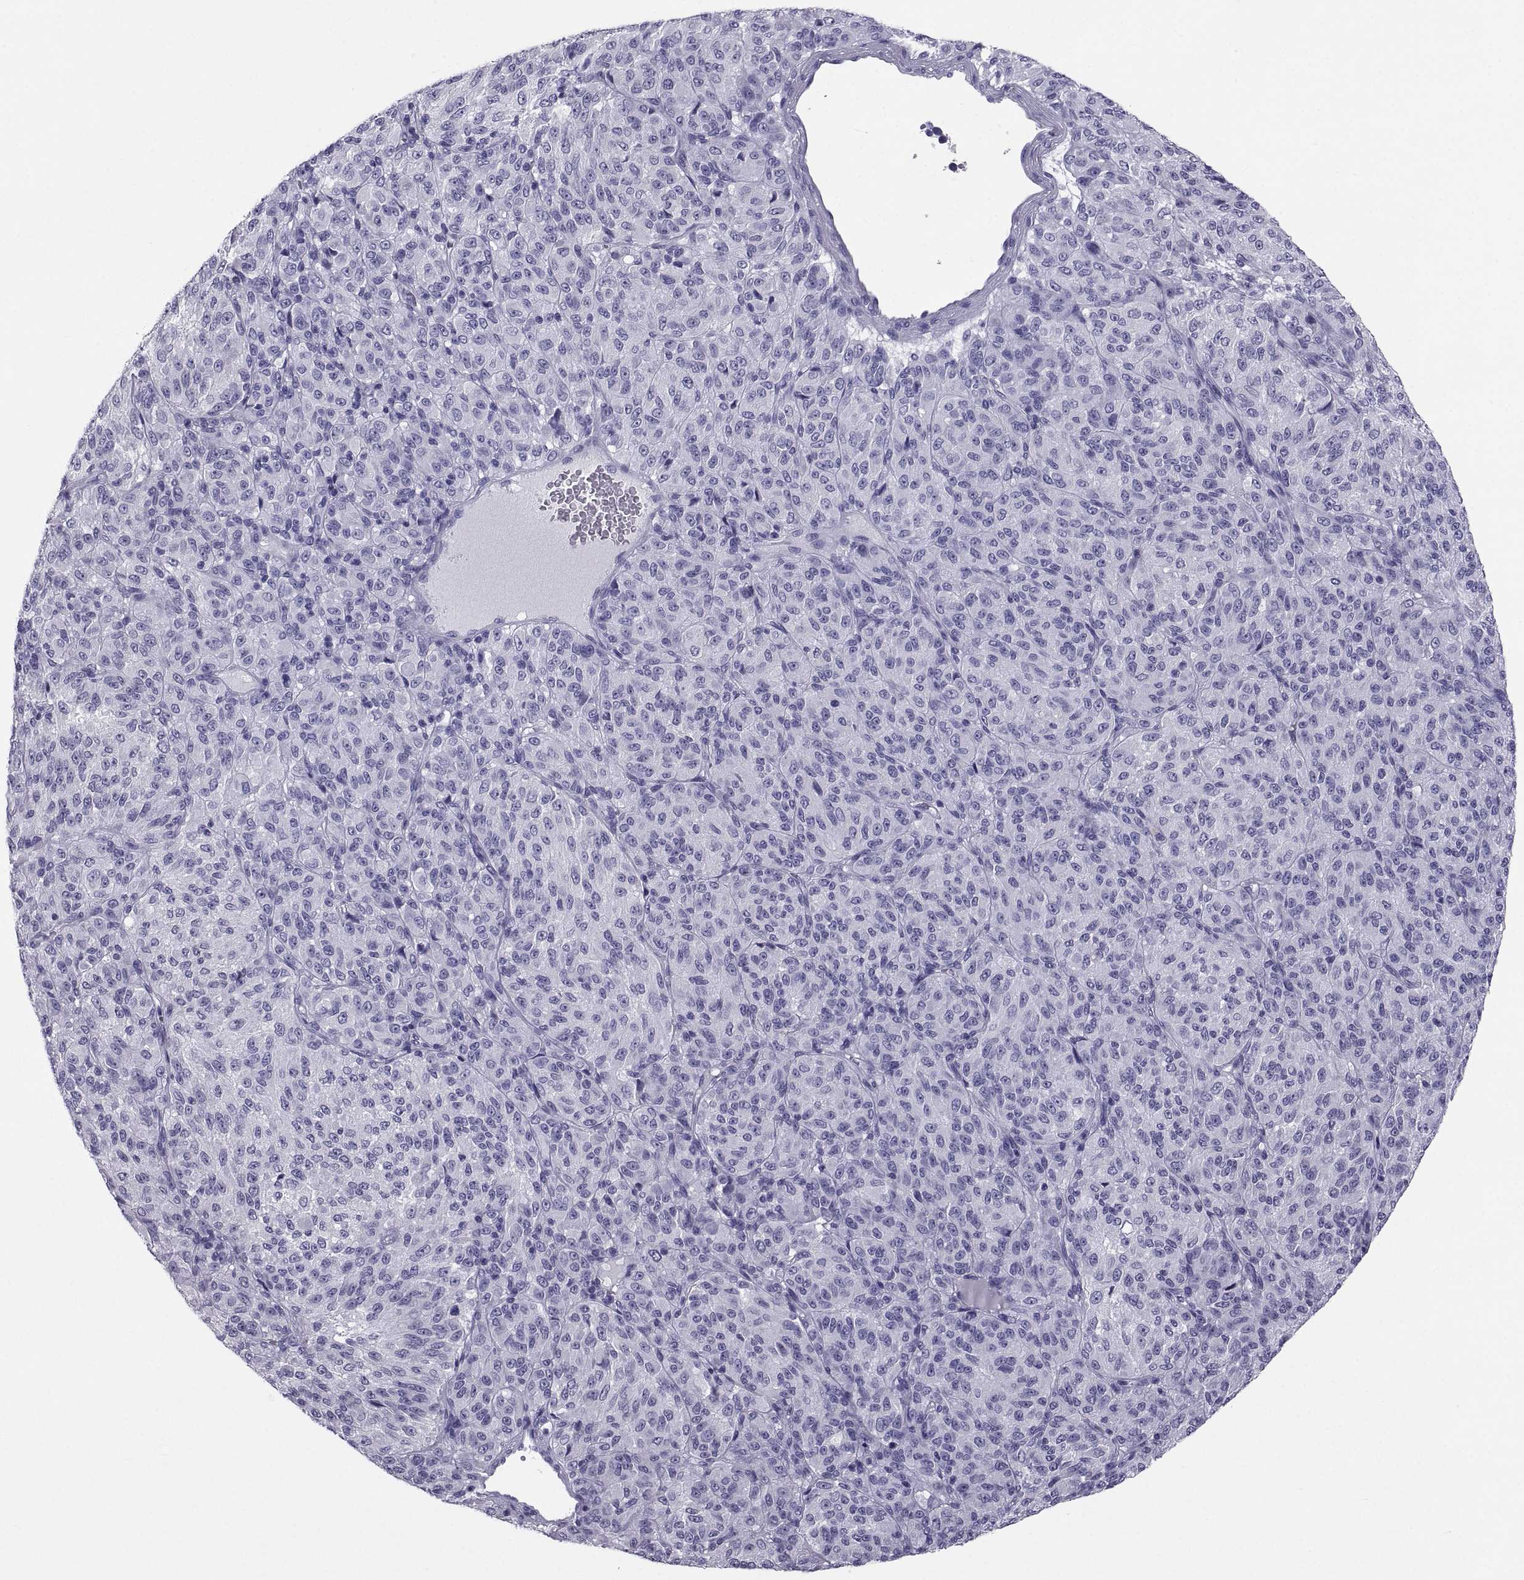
{"staining": {"intensity": "negative", "quantity": "none", "location": "none"}, "tissue": "melanoma", "cell_type": "Tumor cells", "image_type": "cancer", "snomed": [{"axis": "morphology", "description": "Malignant melanoma, Metastatic site"}, {"axis": "topography", "description": "Brain"}], "caption": "Immunohistochemistry of human melanoma exhibits no positivity in tumor cells. (DAB (3,3'-diaminobenzidine) IHC, high magnification).", "gene": "PCSK1N", "patient": {"sex": "female", "age": 56}}